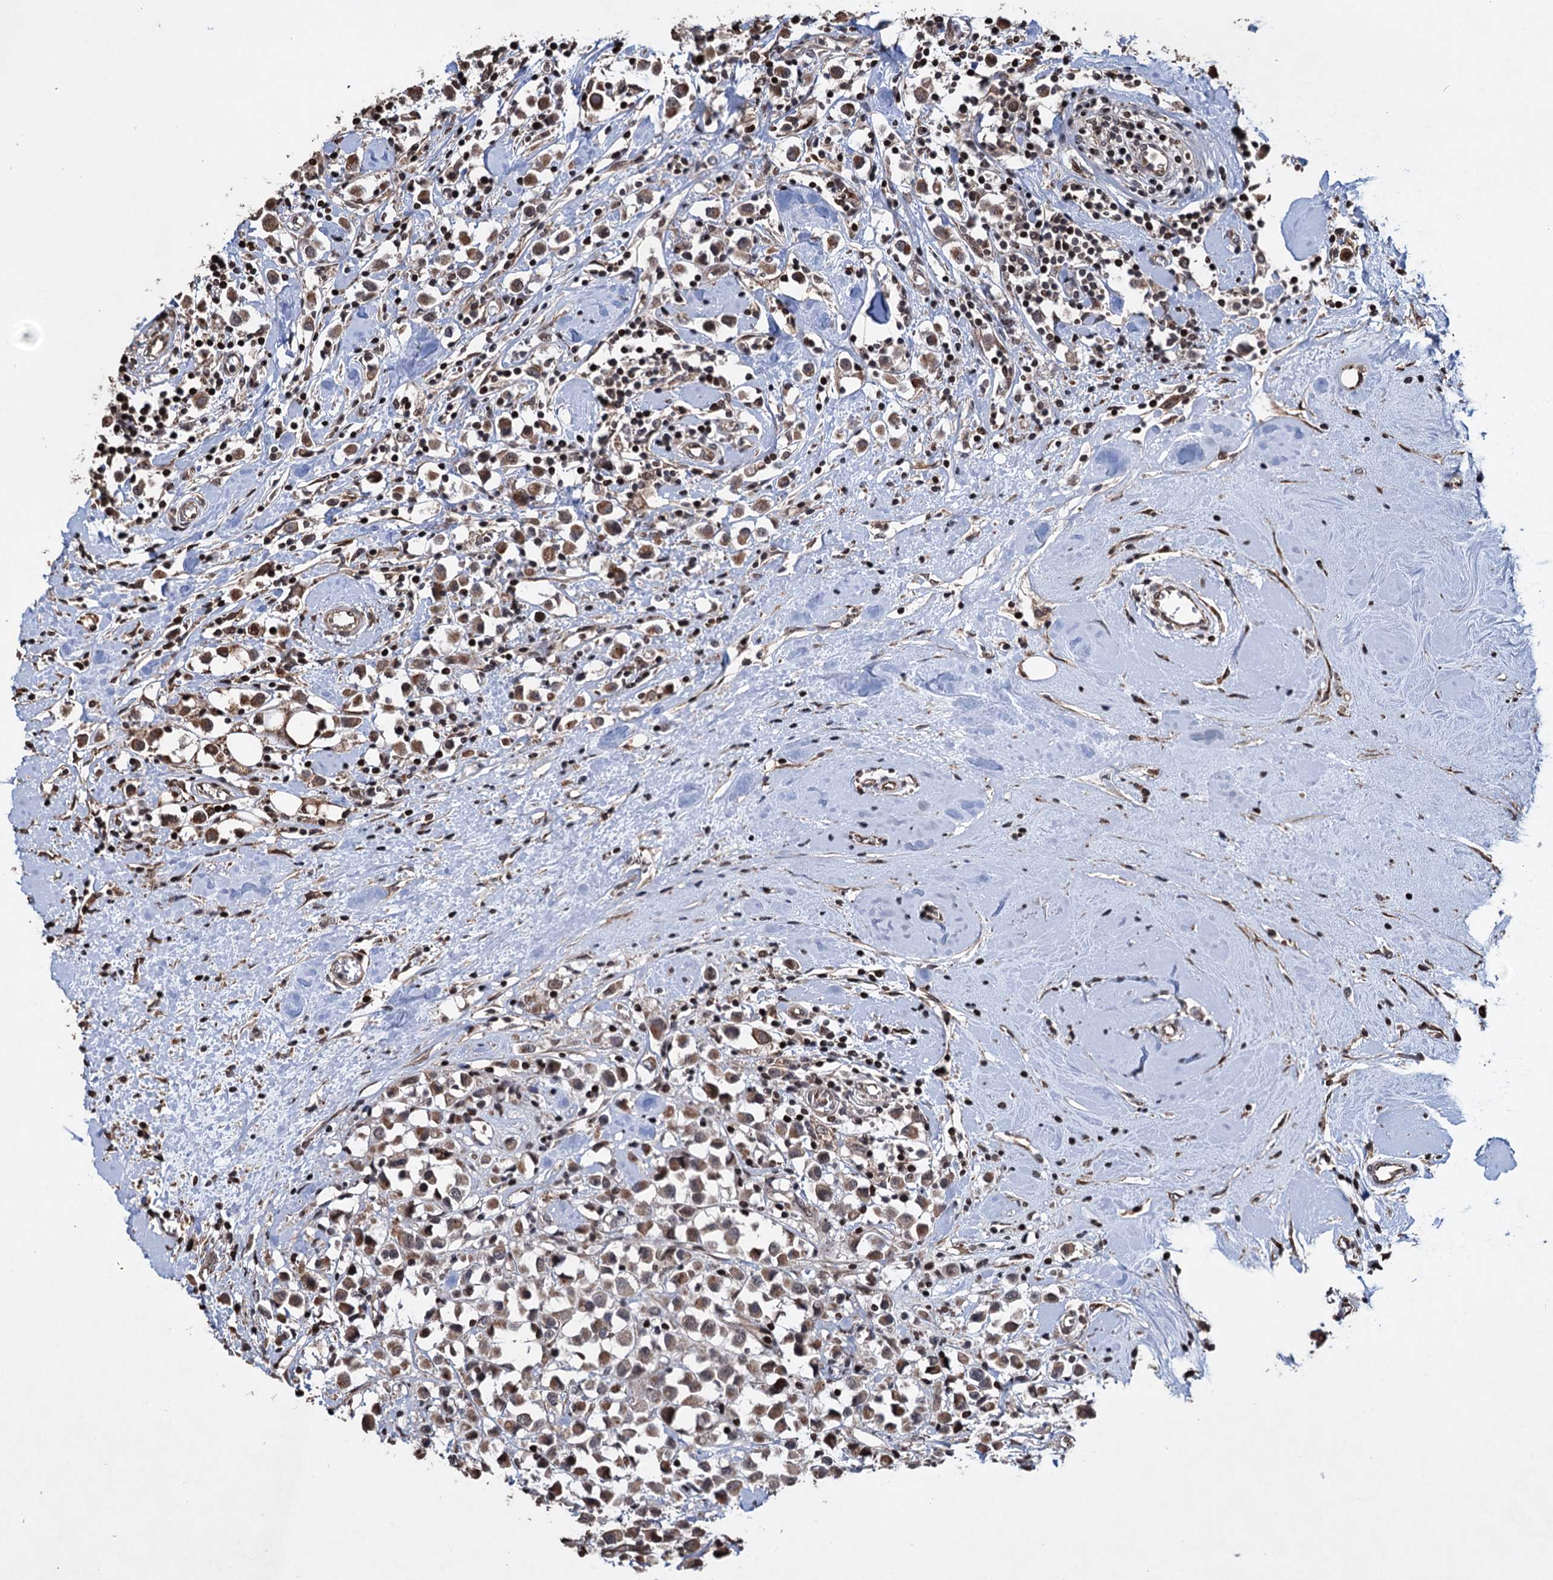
{"staining": {"intensity": "moderate", "quantity": ">75%", "location": "cytoplasmic/membranous"}, "tissue": "breast cancer", "cell_type": "Tumor cells", "image_type": "cancer", "snomed": [{"axis": "morphology", "description": "Duct carcinoma"}, {"axis": "topography", "description": "Breast"}], "caption": "This image displays immunohistochemistry staining of human breast cancer, with medium moderate cytoplasmic/membranous staining in about >75% of tumor cells.", "gene": "EYA4", "patient": {"sex": "female", "age": 61}}